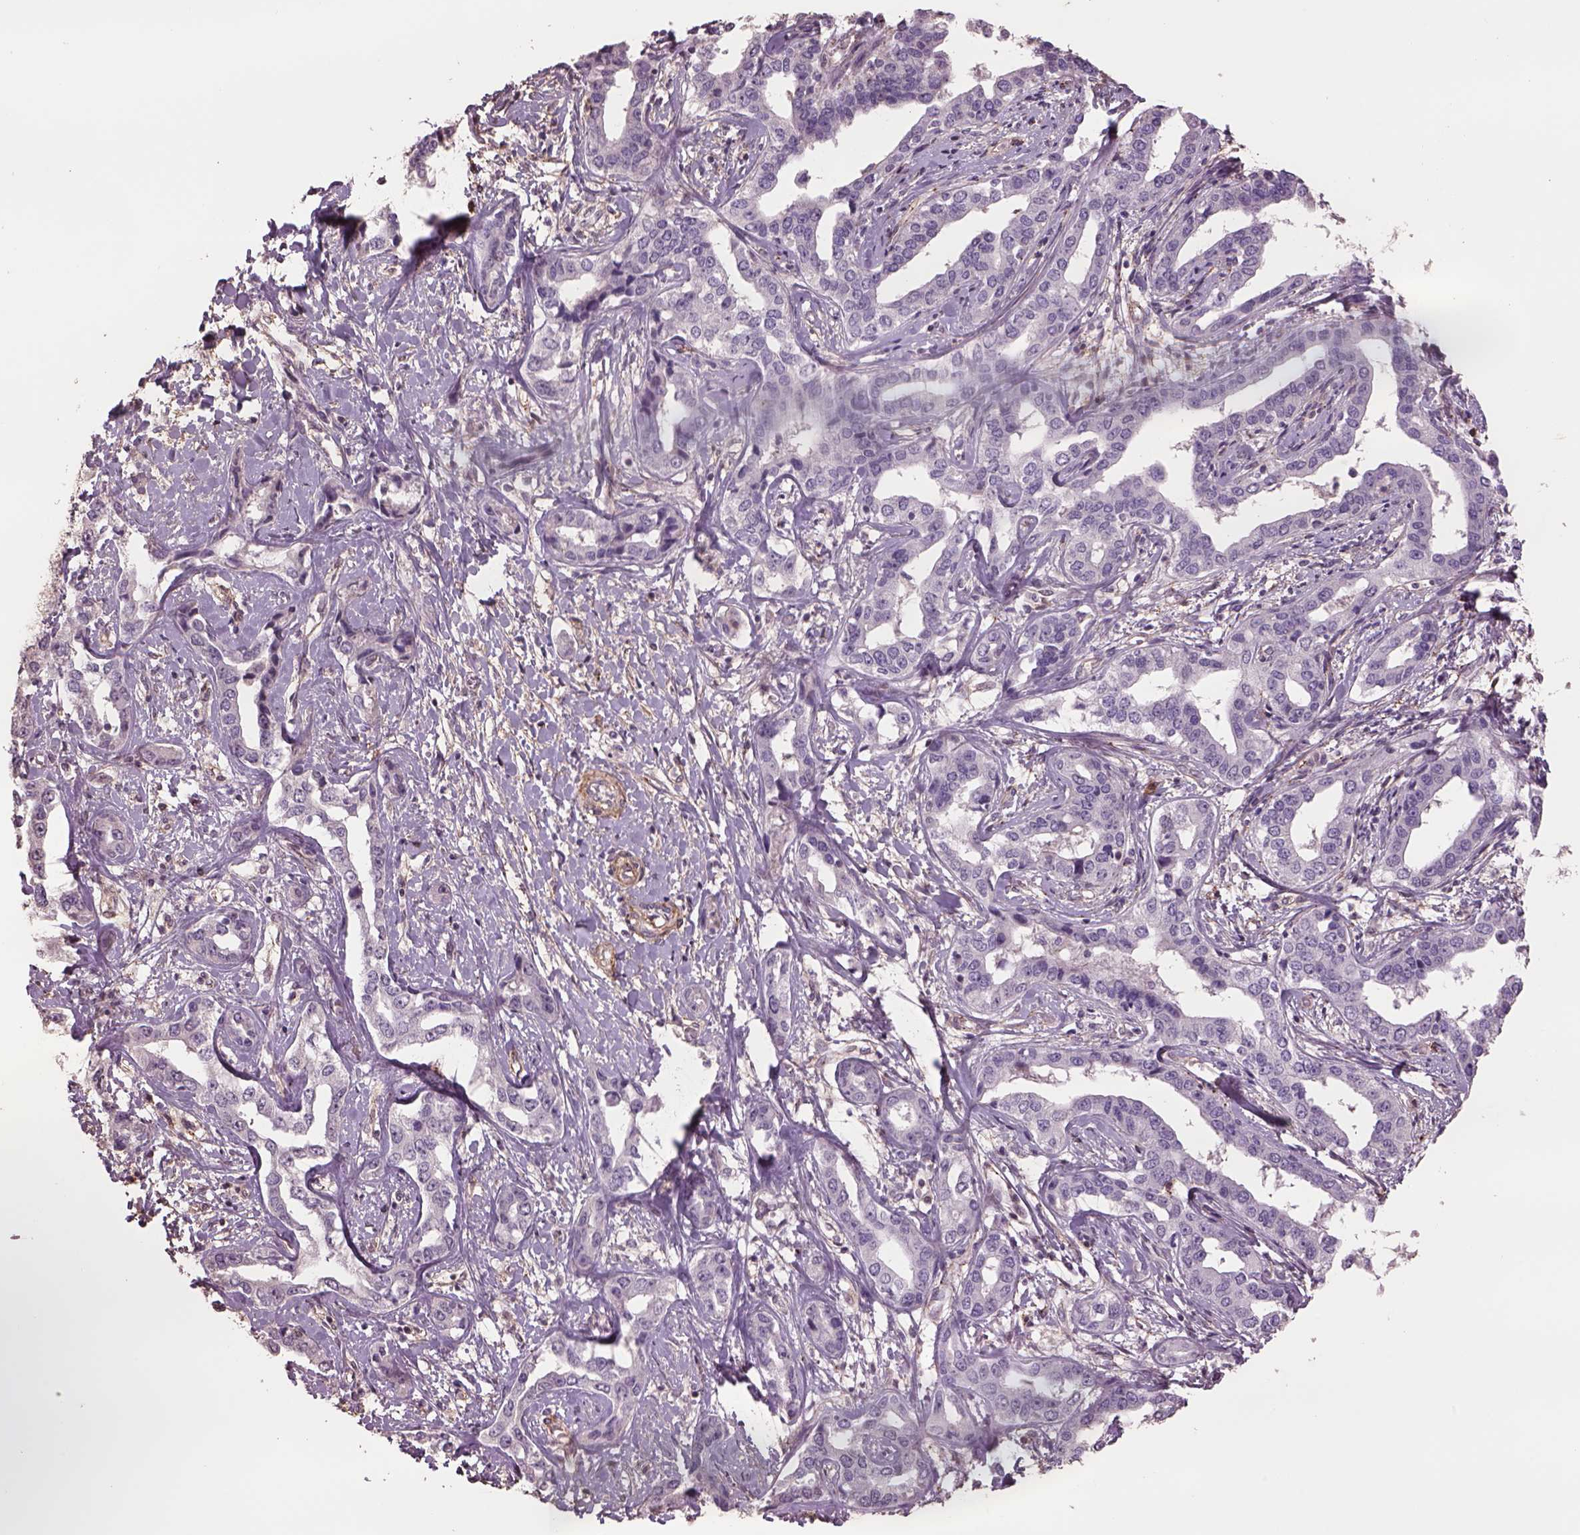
{"staining": {"intensity": "negative", "quantity": "none", "location": "none"}, "tissue": "liver cancer", "cell_type": "Tumor cells", "image_type": "cancer", "snomed": [{"axis": "morphology", "description": "Cholangiocarcinoma"}, {"axis": "topography", "description": "Liver"}], "caption": "Liver cholangiocarcinoma was stained to show a protein in brown. There is no significant expression in tumor cells.", "gene": "LIN7A", "patient": {"sex": "male", "age": 59}}